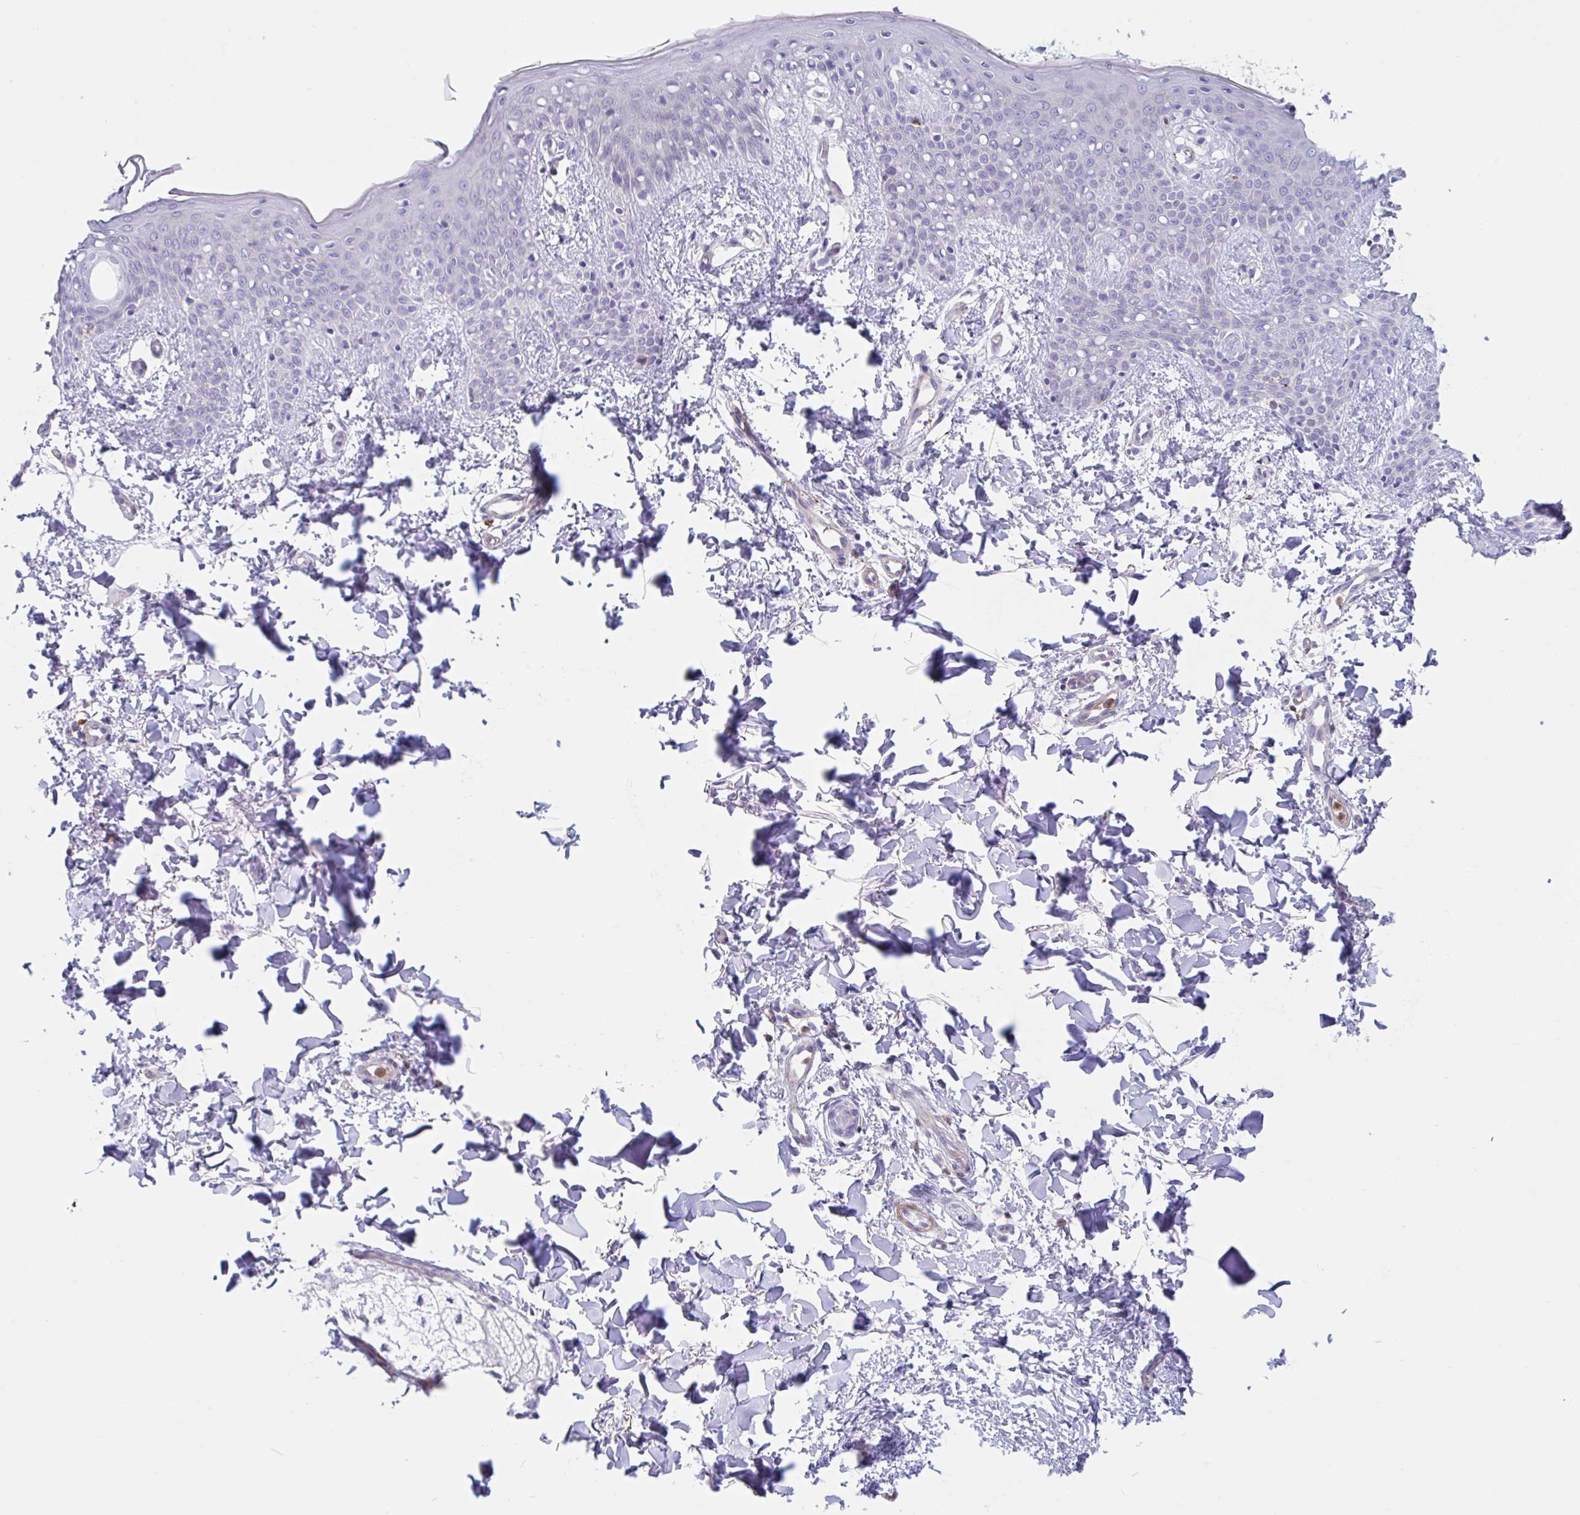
{"staining": {"intensity": "negative", "quantity": "none", "location": "none"}, "tissue": "skin", "cell_type": "Fibroblasts", "image_type": "normal", "snomed": [{"axis": "morphology", "description": "Normal tissue, NOS"}, {"axis": "topography", "description": "Skin"}], "caption": "This is an immunohistochemistry (IHC) image of normal skin. There is no expression in fibroblasts.", "gene": "EFHD1", "patient": {"sex": "male", "age": 16}}